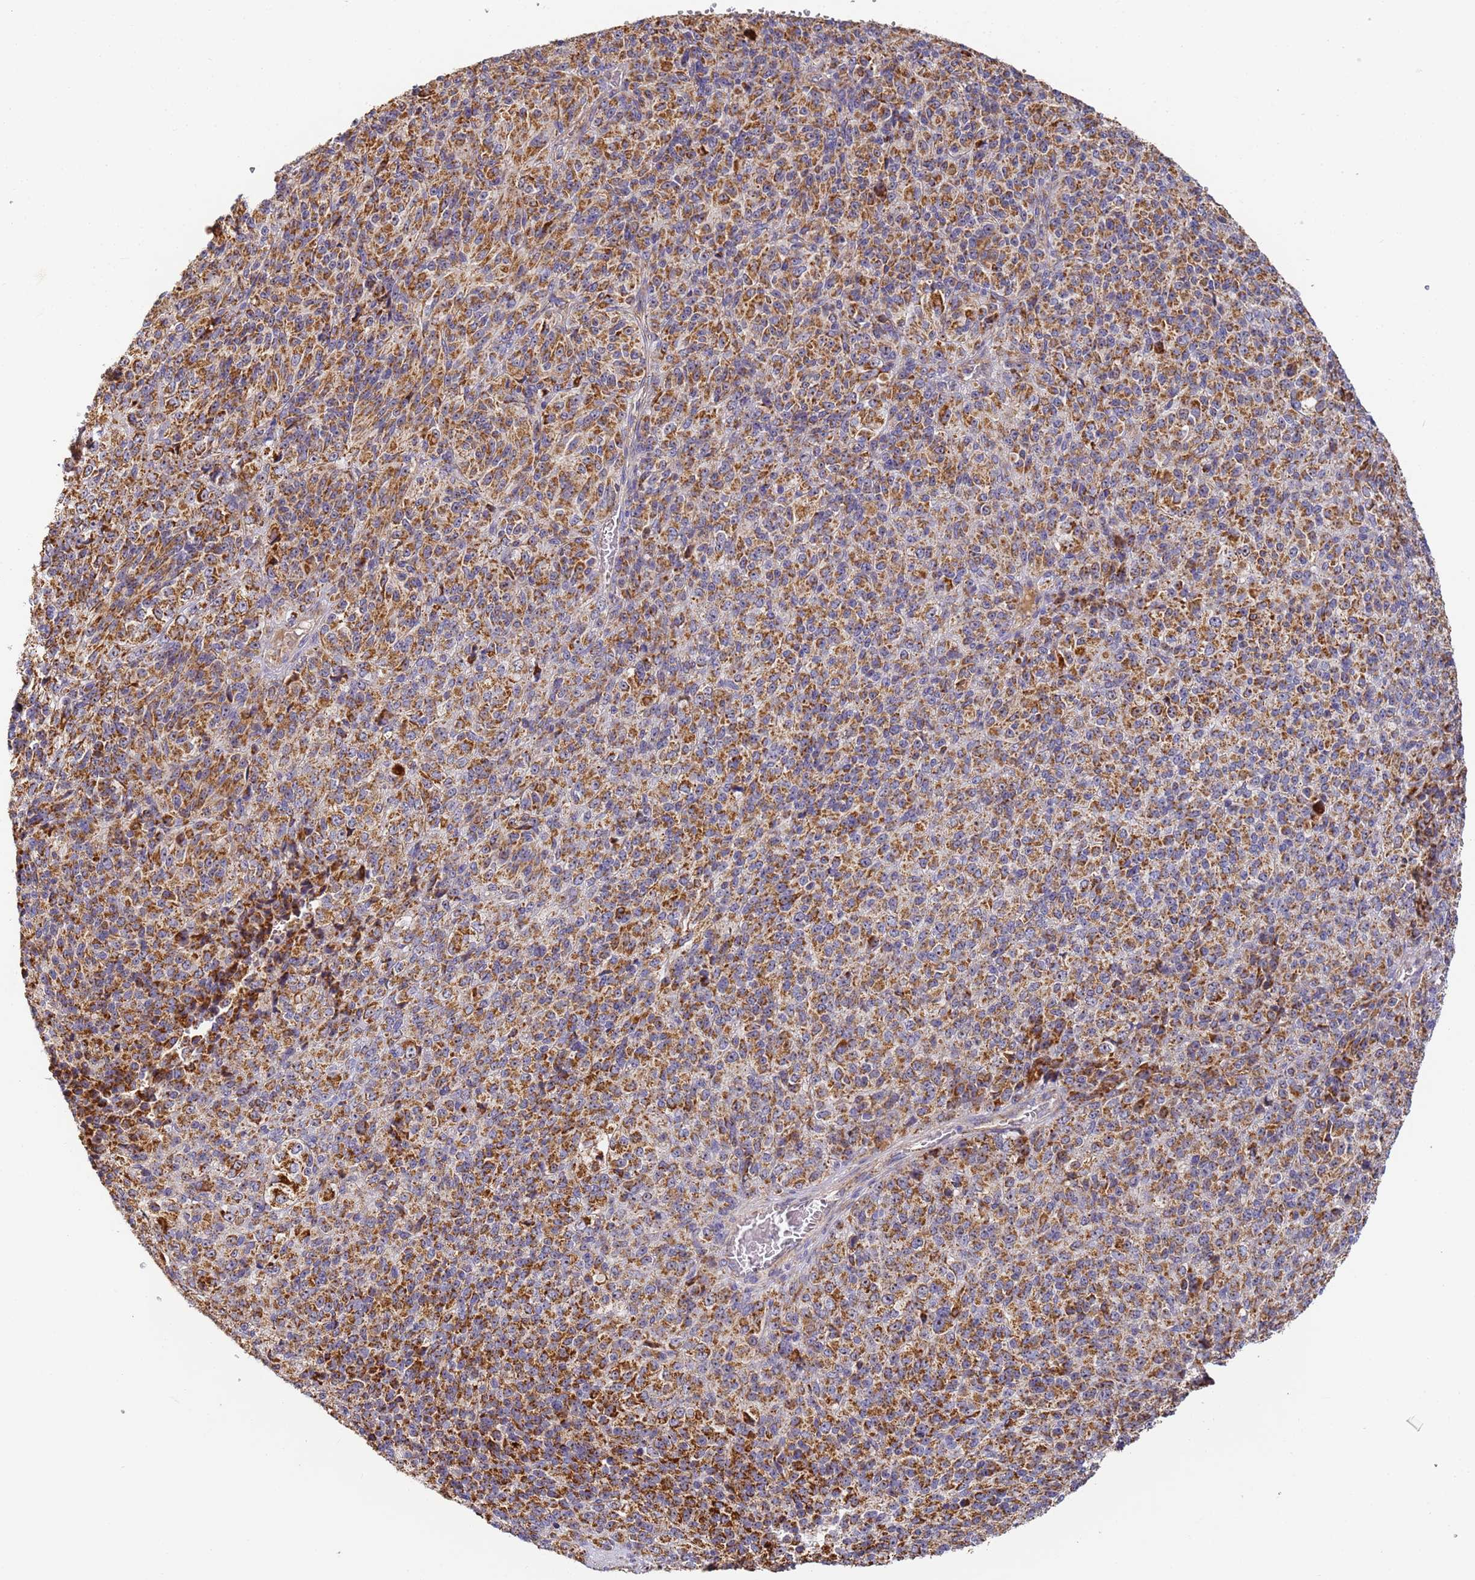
{"staining": {"intensity": "strong", "quantity": ">75%", "location": "cytoplasmic/membranous"}, "tissue": "melanoma", "cell_type": "Tumor cells", "image_type": "cancer", "snomed": [{"axis": "morphology", "description": "Malignant melanoma, Metastatic site"}, {"axis": "topography", "description": "Brain"}], "caption": "DAB immunohistochemical staining of melanoma reveals strong cytoplasmic/membranous protein staining in approximately >75% of tumor cells.", "gene": "FRG2C", "patient": {"sex": "female", "age": 56}}